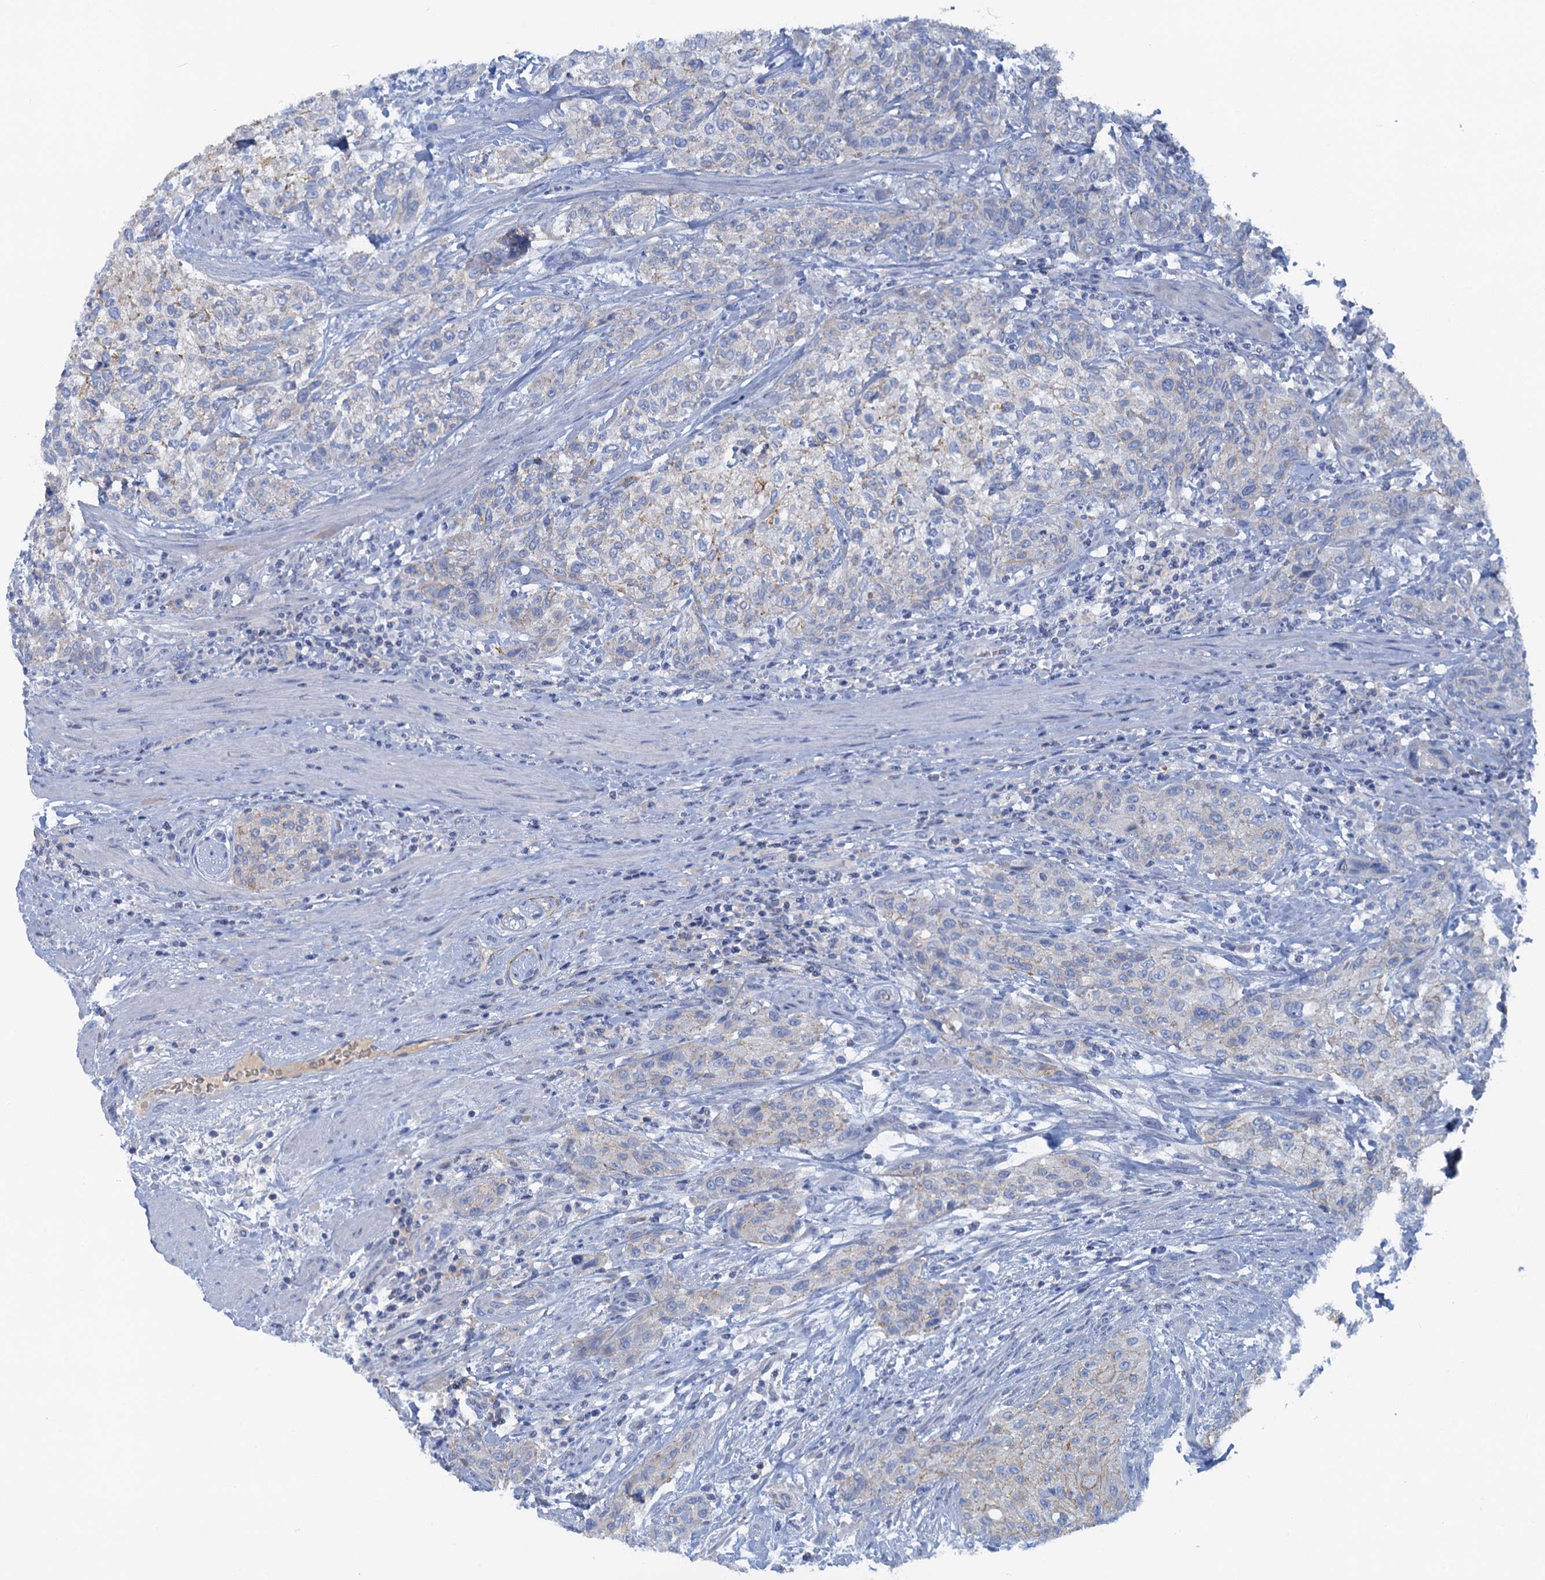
{"staining": {"intensity": "weak", "quantity": "<25%", "location": "cytoplasmic/membranous"}, "tissue": "urothelial cancer", "cell_type": "Tumor cells", "image_type": "cancer", "snomed": [{"axis": "morphology", "description": "Normal tissue, NOS"}, {"axis": "morphology", "description": "Urothelial carcinoma, NOS"}, {"axis": "topography", "description": "Urinary bladder"}, {"axis": "topography", "description": "Peripheral nerve tissue"}], "caption": "This is an immunohistochemistry histopathology image of transitional cell carcinoma. There is no expression in tumor cells.", "gene": "MYADML2", "patient": {"sex": "male", "age": 35}}